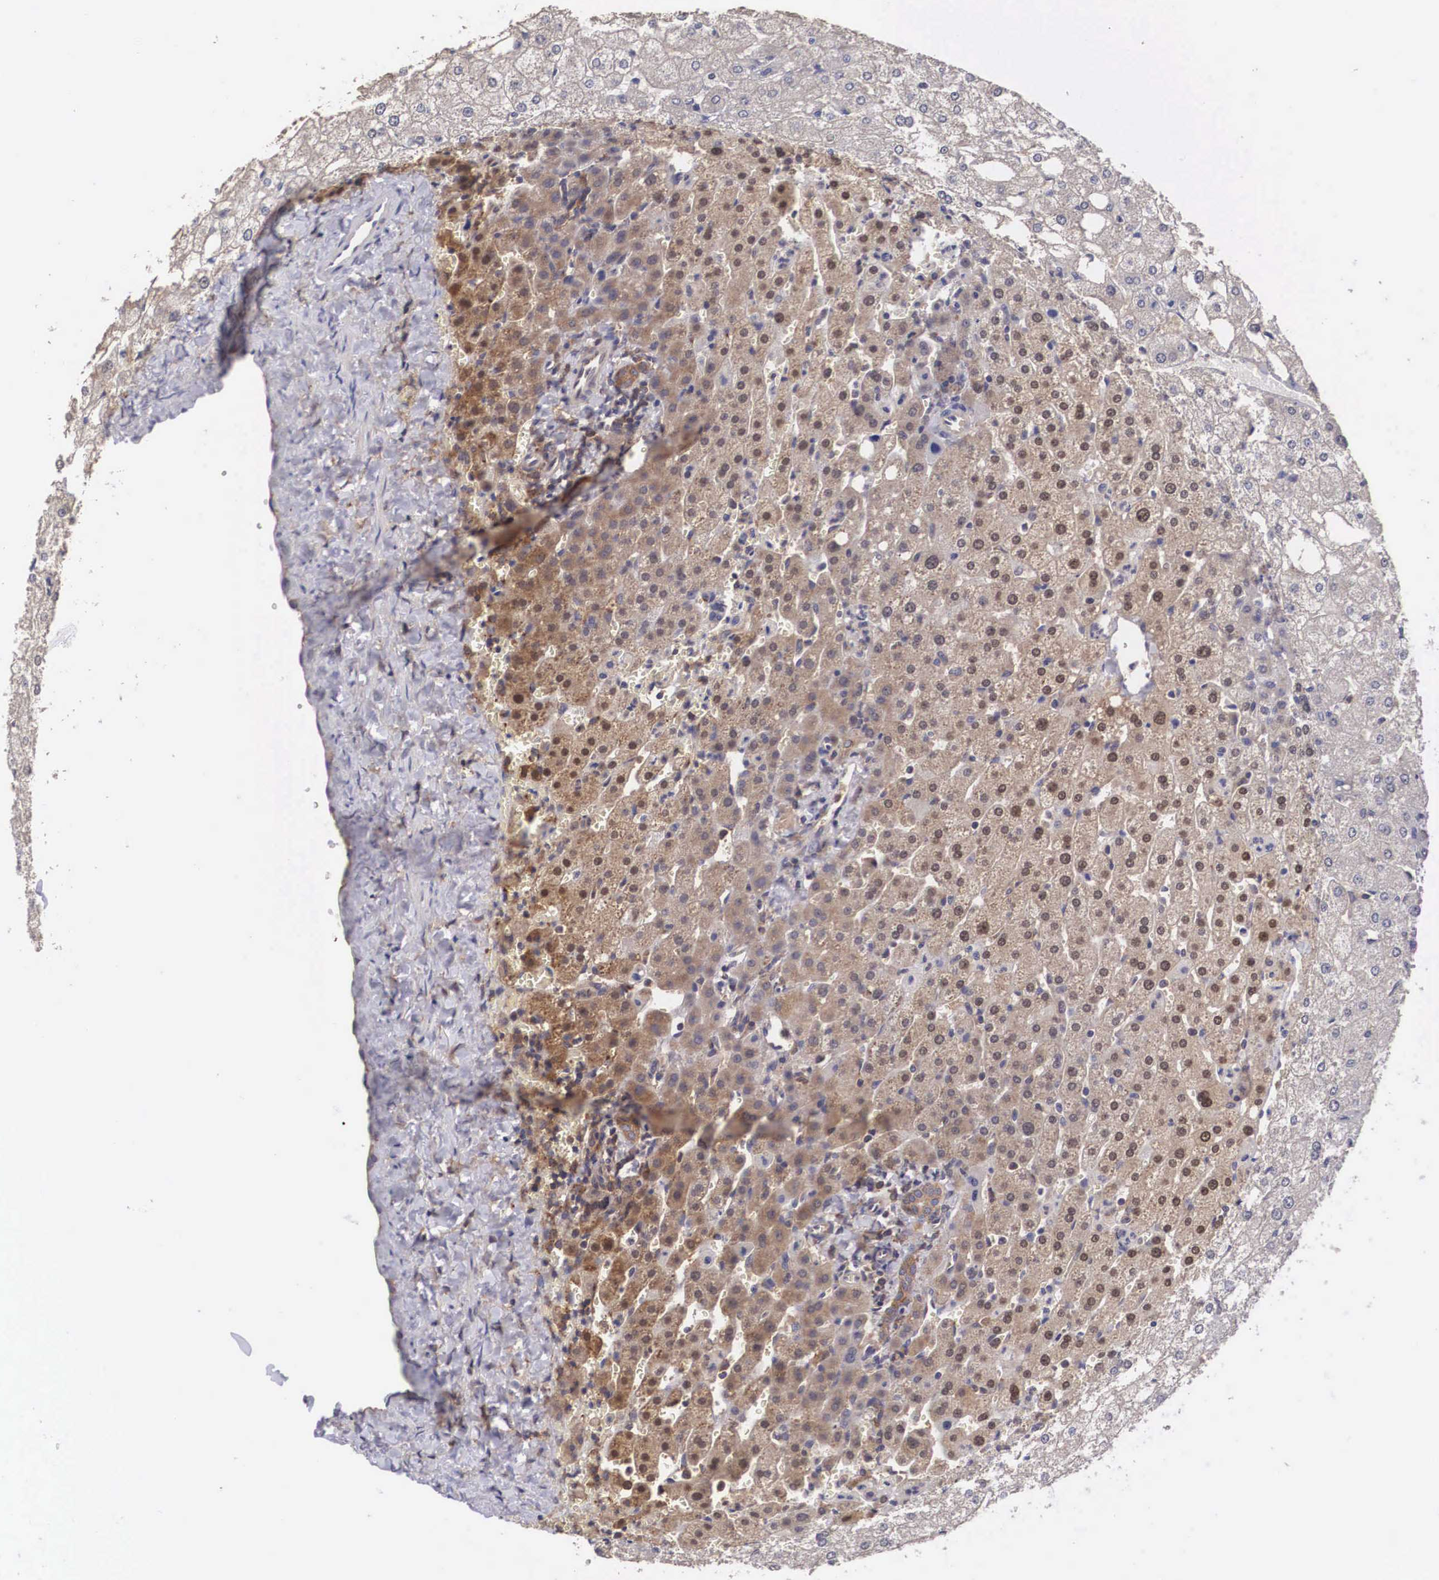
{"staining": {"intensity": "negative", "quantity": "none", "location": "none"}, "tissue": "liver", "cell_type": "Cholangiocytes", "image_type": "normal", "snomed": [{"axis": "morphology", "description": "Normal tissue, NOS"}, {"axis": "morphology", "description": "Adenocarcinoma, metastatic, NOS"}, {"axis": "topography", "description": "Liver"}], "caption": "Immunohistochemistry (IHC) photomicrograph of normal liver: human liver stained with DAB (3,3'-diaminobenzidine) displays no significant protein staining in cholangiocytes.", "gene": "GRIPAP1", "patient": {"sex": "male", "age": 38}}